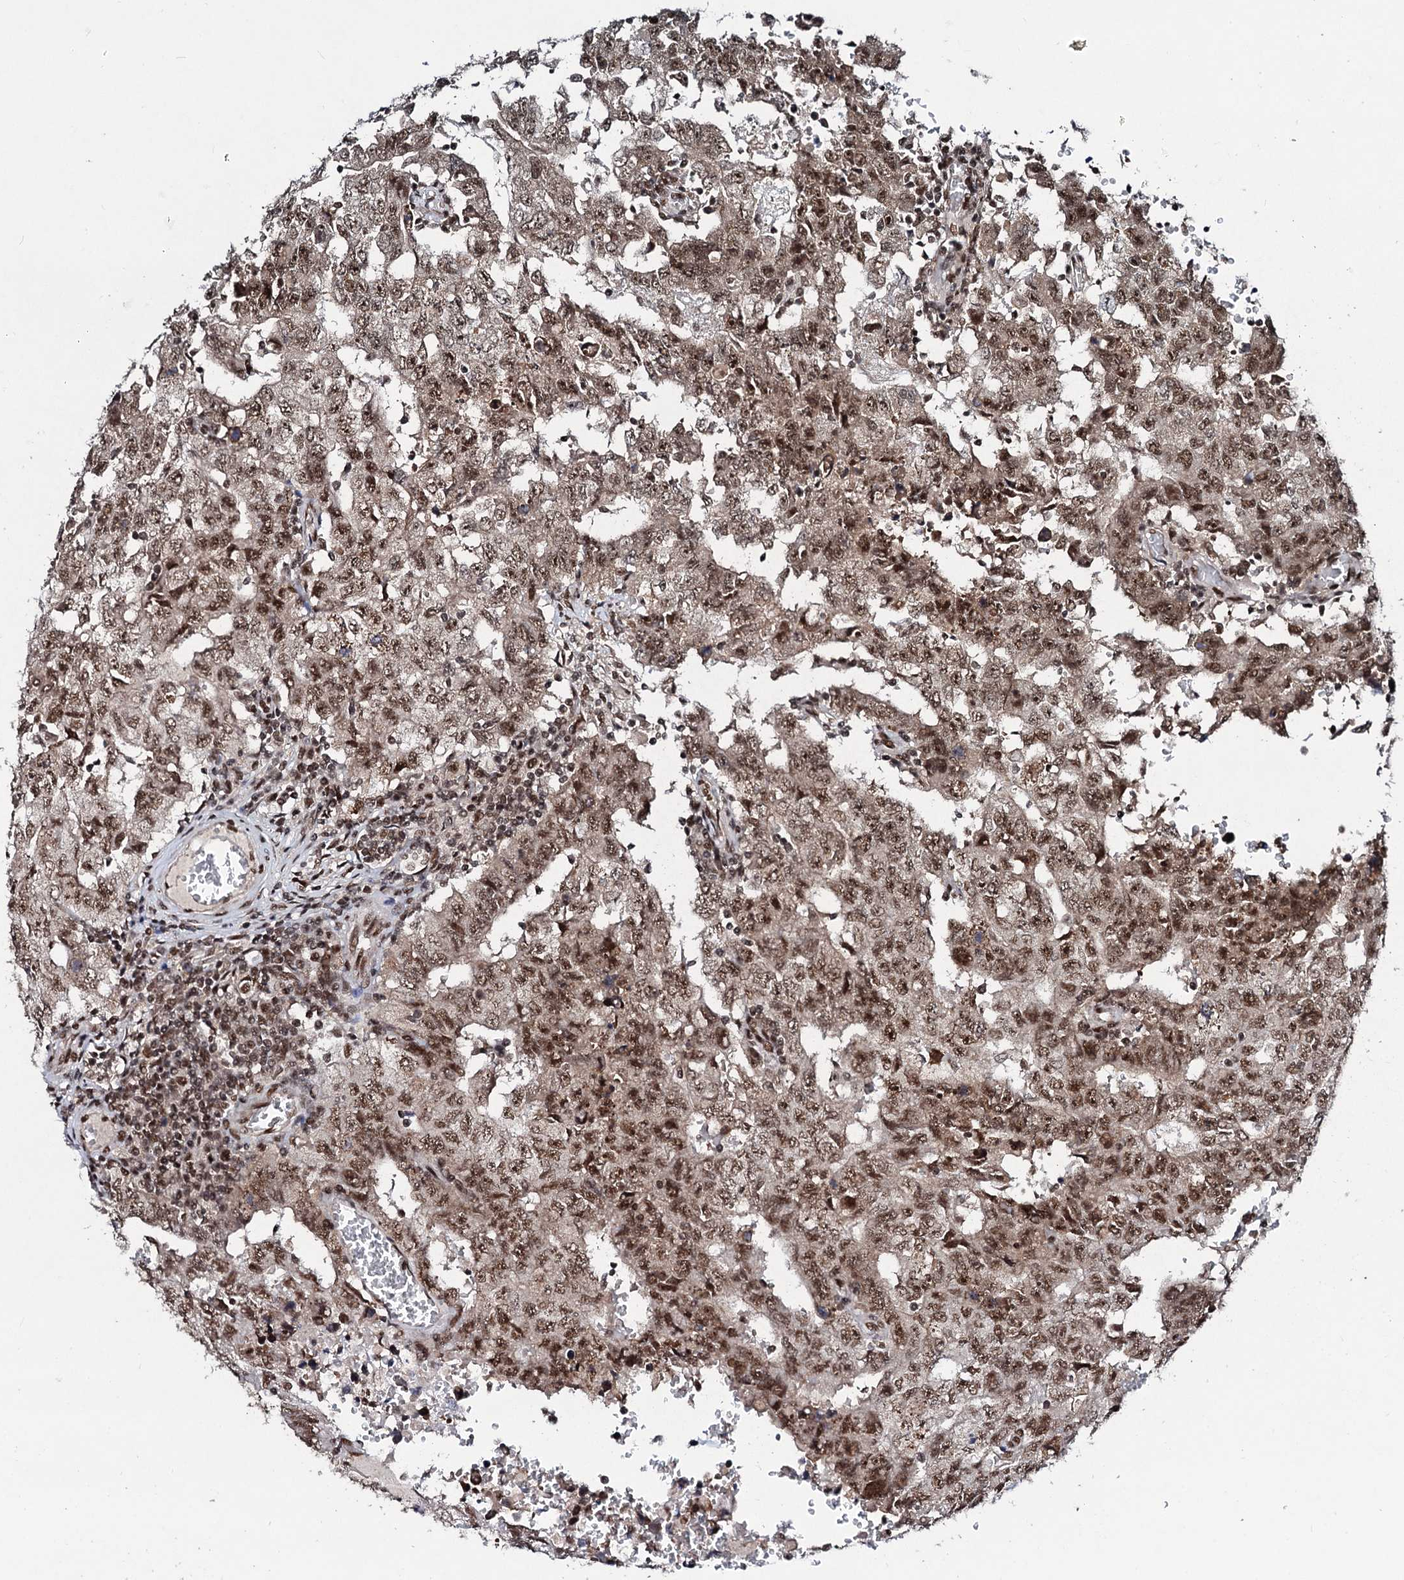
{"staining": {"intensity": "moderate", "quantity": ">75%", "location": "nuclear"}, "tissue": "testis cancer", "cell_type": "Tumor cells", "image_type": "cancer", "snomed": [{"axis": "morphology", "description": "Carcinoma, Embryonal, NOS"}, {"axis": "topography", "description": "Testis"}], "caption": "DAB (3,3'-diaminobenzidine) immunohistochemical staining of human testis cancer (embryonal carcinoma) demonstrates moderate nuclear protein staining in about >75% of tumor cells.", "gene": "PRPF18", "patient": {"sex": "male", "age": 26}}